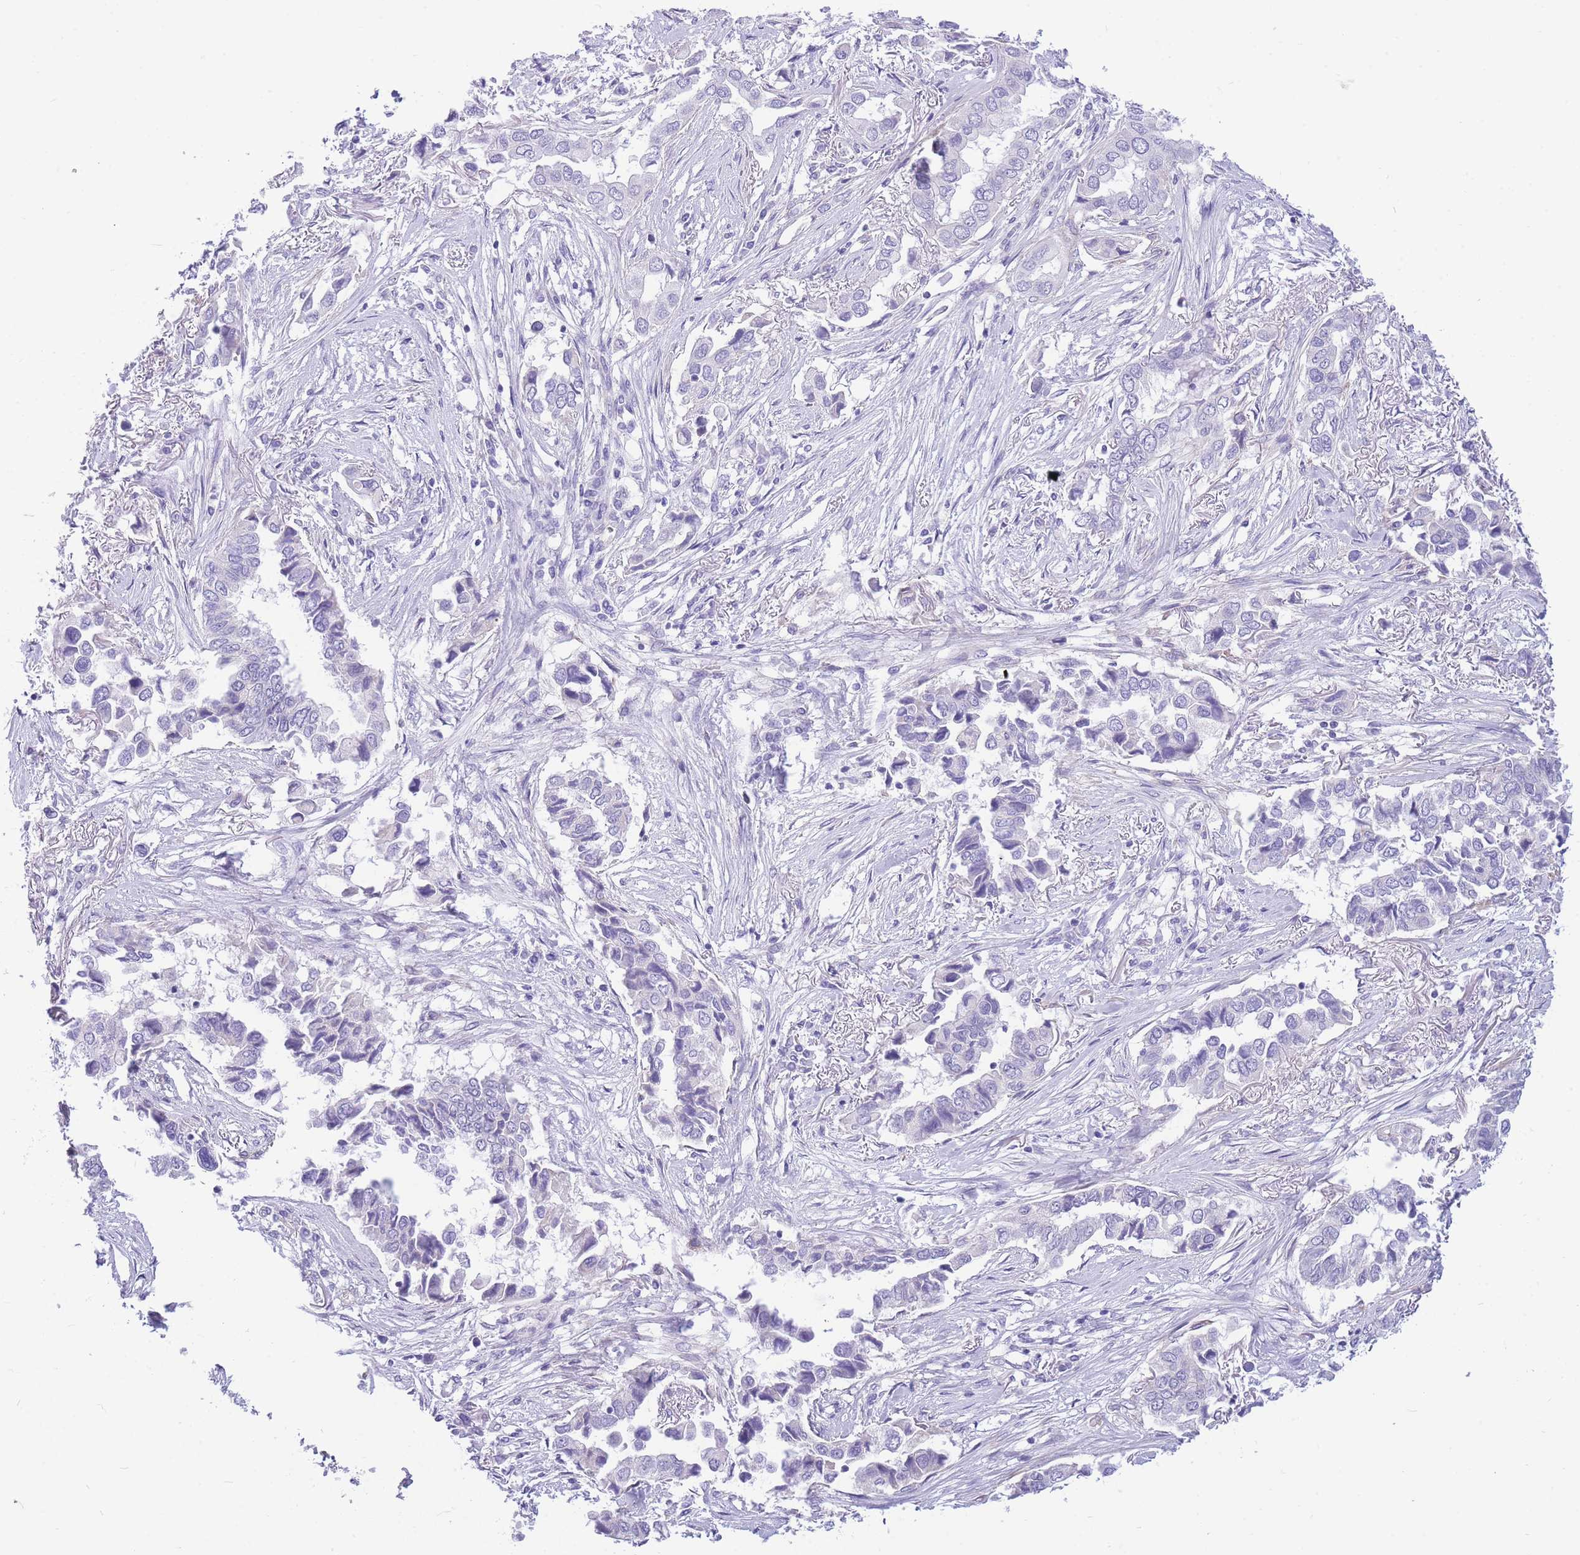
{"staining": {"intensity": "negative", "quantity": "none", "location": "none"}, "tissue": "lung cancer", "cell_type": "Tumor cells", "image_type": "cancer", "snomed": [{"axis": "morphology", "description": "Adenocarcinoma, NOS"}, {"axis": "topography", "description": "Lung"}], "caption": "Tumor cells show no significant protein staining in lung cancer (adenocarcinoma).", "gene": "ZNF311", "patient": {"sex": "female", "age": 76}}